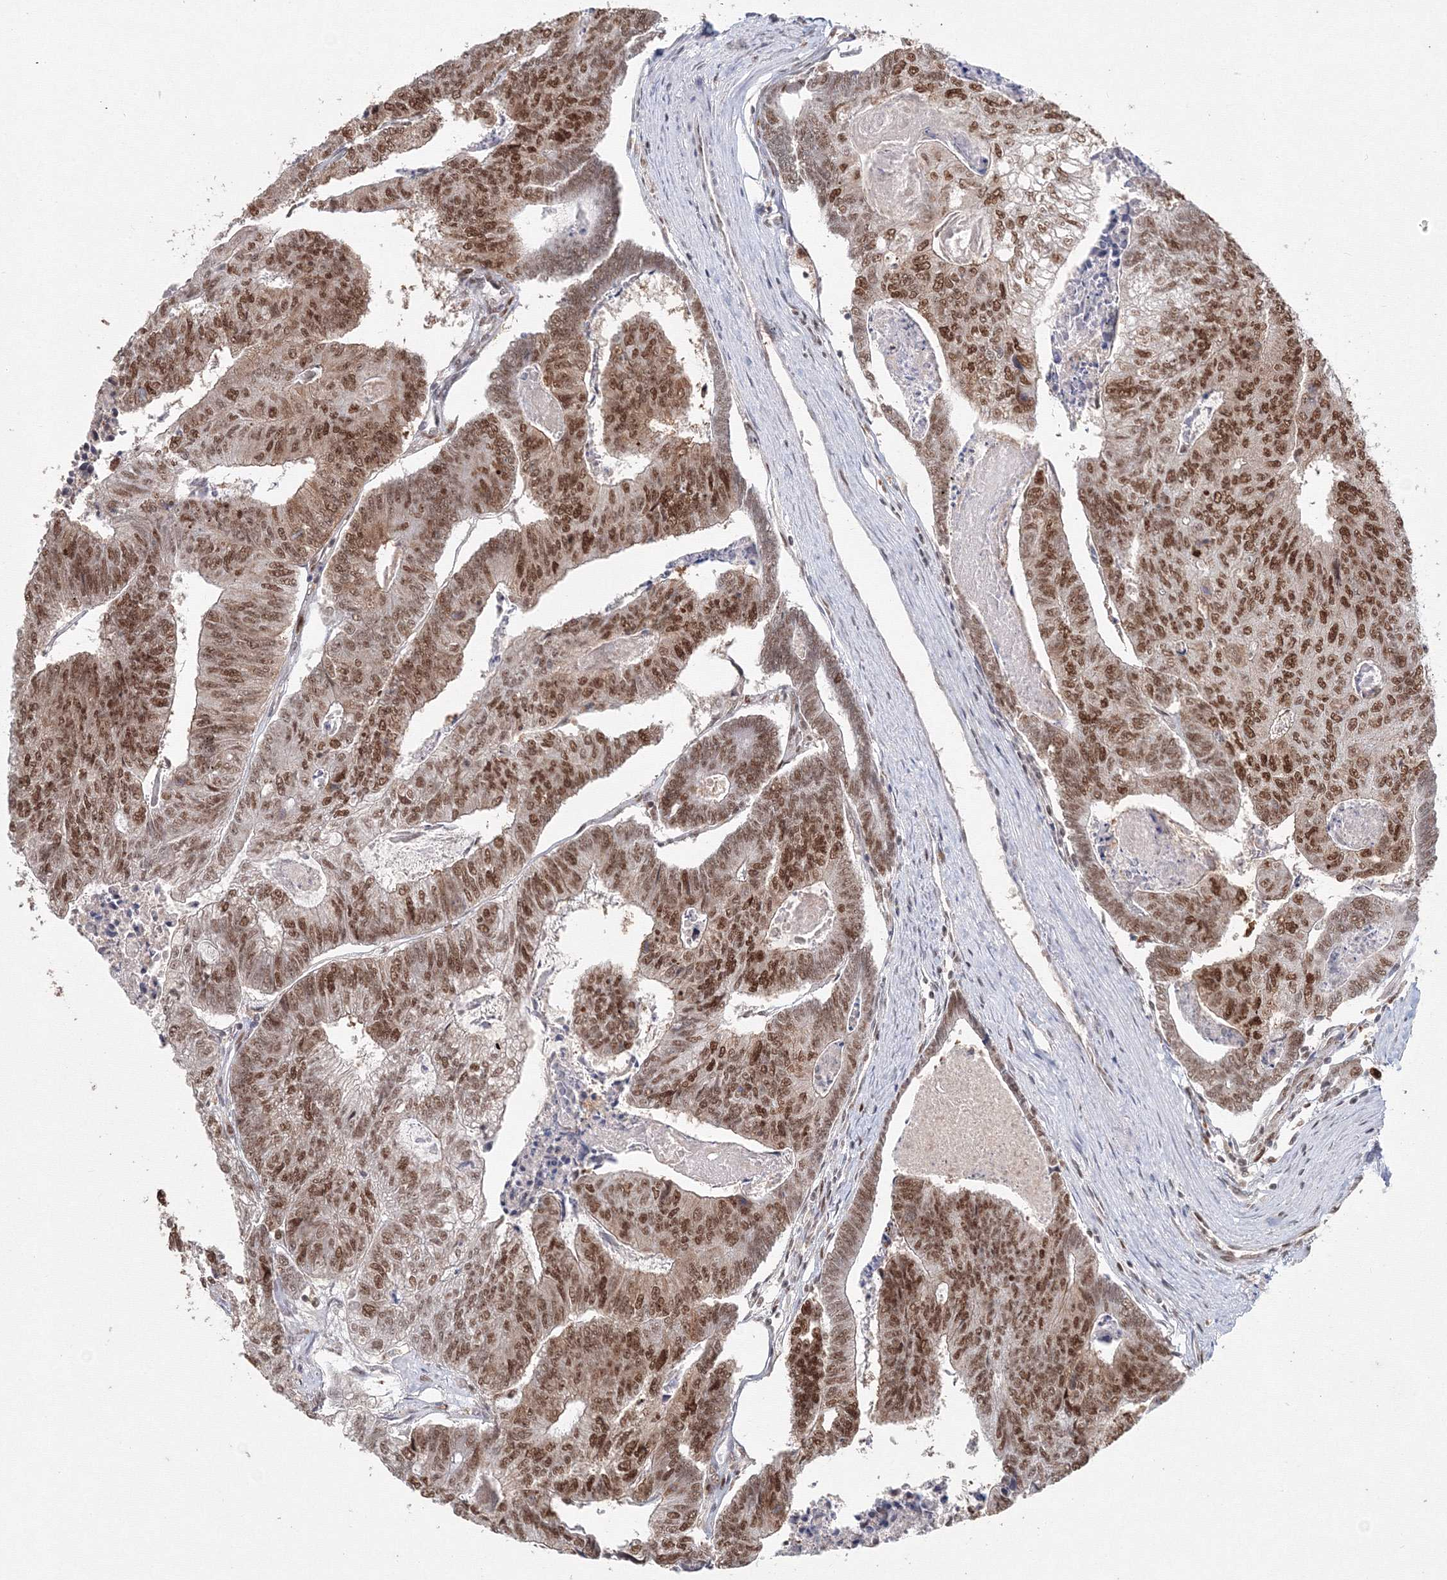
{"staining": {"intensity": "moderate", "quantity": ">75%", "location": "nuclear"}, "tissue": "colorectal cancer", "cell_type": "Tumor cells", "image_type": "cancer", "snomed": [{"axis": "morphology", "description": "Adenocarcinoma, NOS"}, {"axis": "topography", "description": "Colon"}], "caption": "Colorectal cancer tissue shows moderate nuclear expression in about >75% of tumor cells", "gene": "IWS1", "patient": {"sex": "female", "age": 67}}